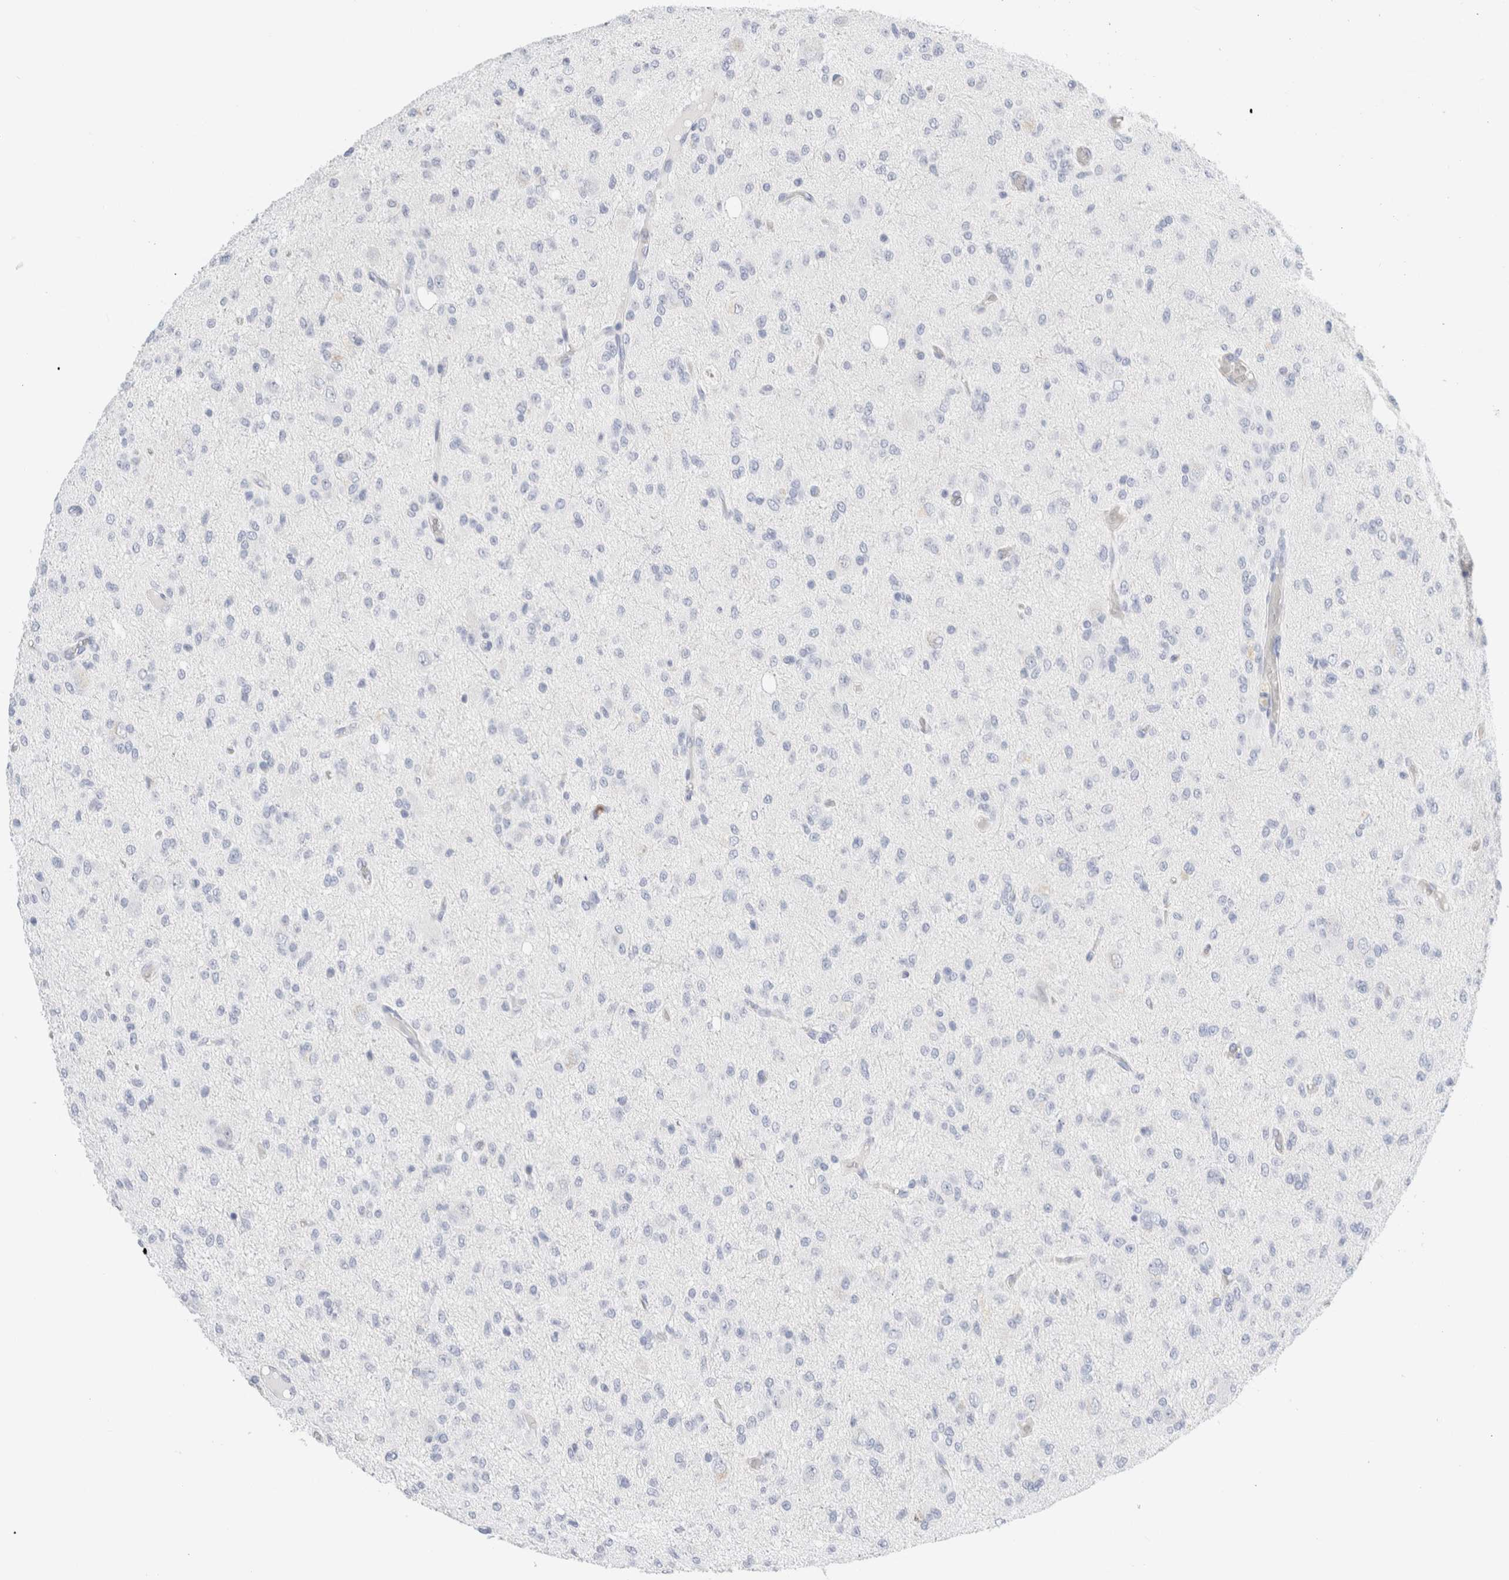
{"staining": {"intensity": "negative", "quantity": "none", "location": "none"}, "tissue": "glioma", "cell_type": "Tumor cells", "image_type": "cancer", "snomed": [{"axis": "morphology", "description": "Glioma, malignant, High grade"}, {"axis": "topography", "description": "Brain"}], "caption": "Glioma was stained to show a protein in brown. There is no significant staining in tumor cells.", "gene": "ARG1", "patient": {"sex": "female", "age": 59}}